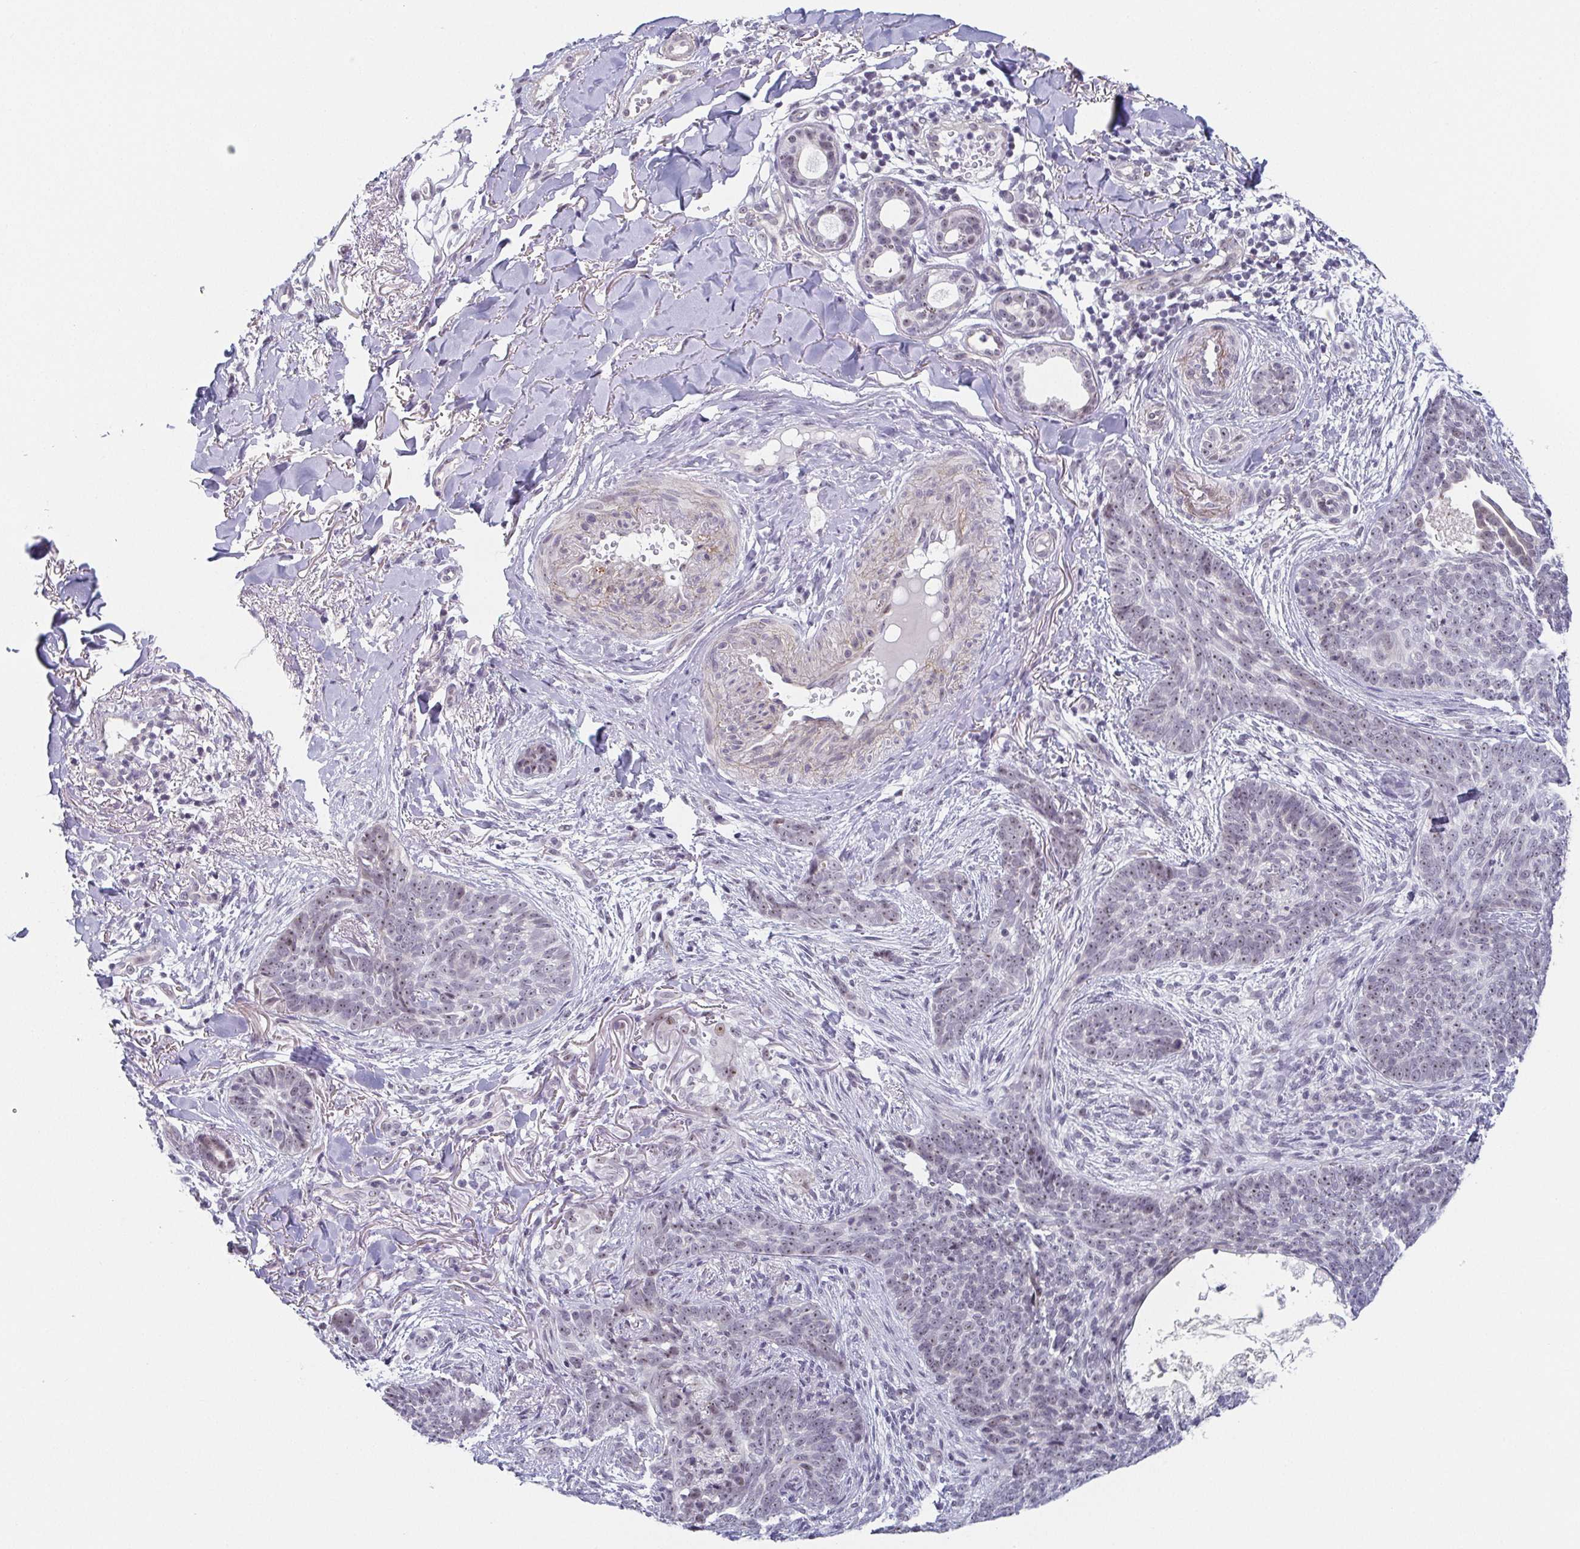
{"staining": {"intensity": "negative", "quantity": "none", "location": "none"}, "tissue": "skin cancer", "cell_type": "Tumor cells", "image_type": "cancer", "snomed": [{"axis": "morphology", "description": "Basal cell carcinoma"}, {"axis": "topography", "description": "Skin"}, {"axis": "topography", "description": "Skin of face"}], "caption": "Tumor cells show no significant protein staining in skin cancer (basal cell carcinoma). The staining was performed using DAB to visualize the protein expression in brown, while the nuclei were stained in blue with hematoxylin (Magnification: 20x).", "gene": "EXOSC7", "patient": {"sex": "male", "age": 88}}